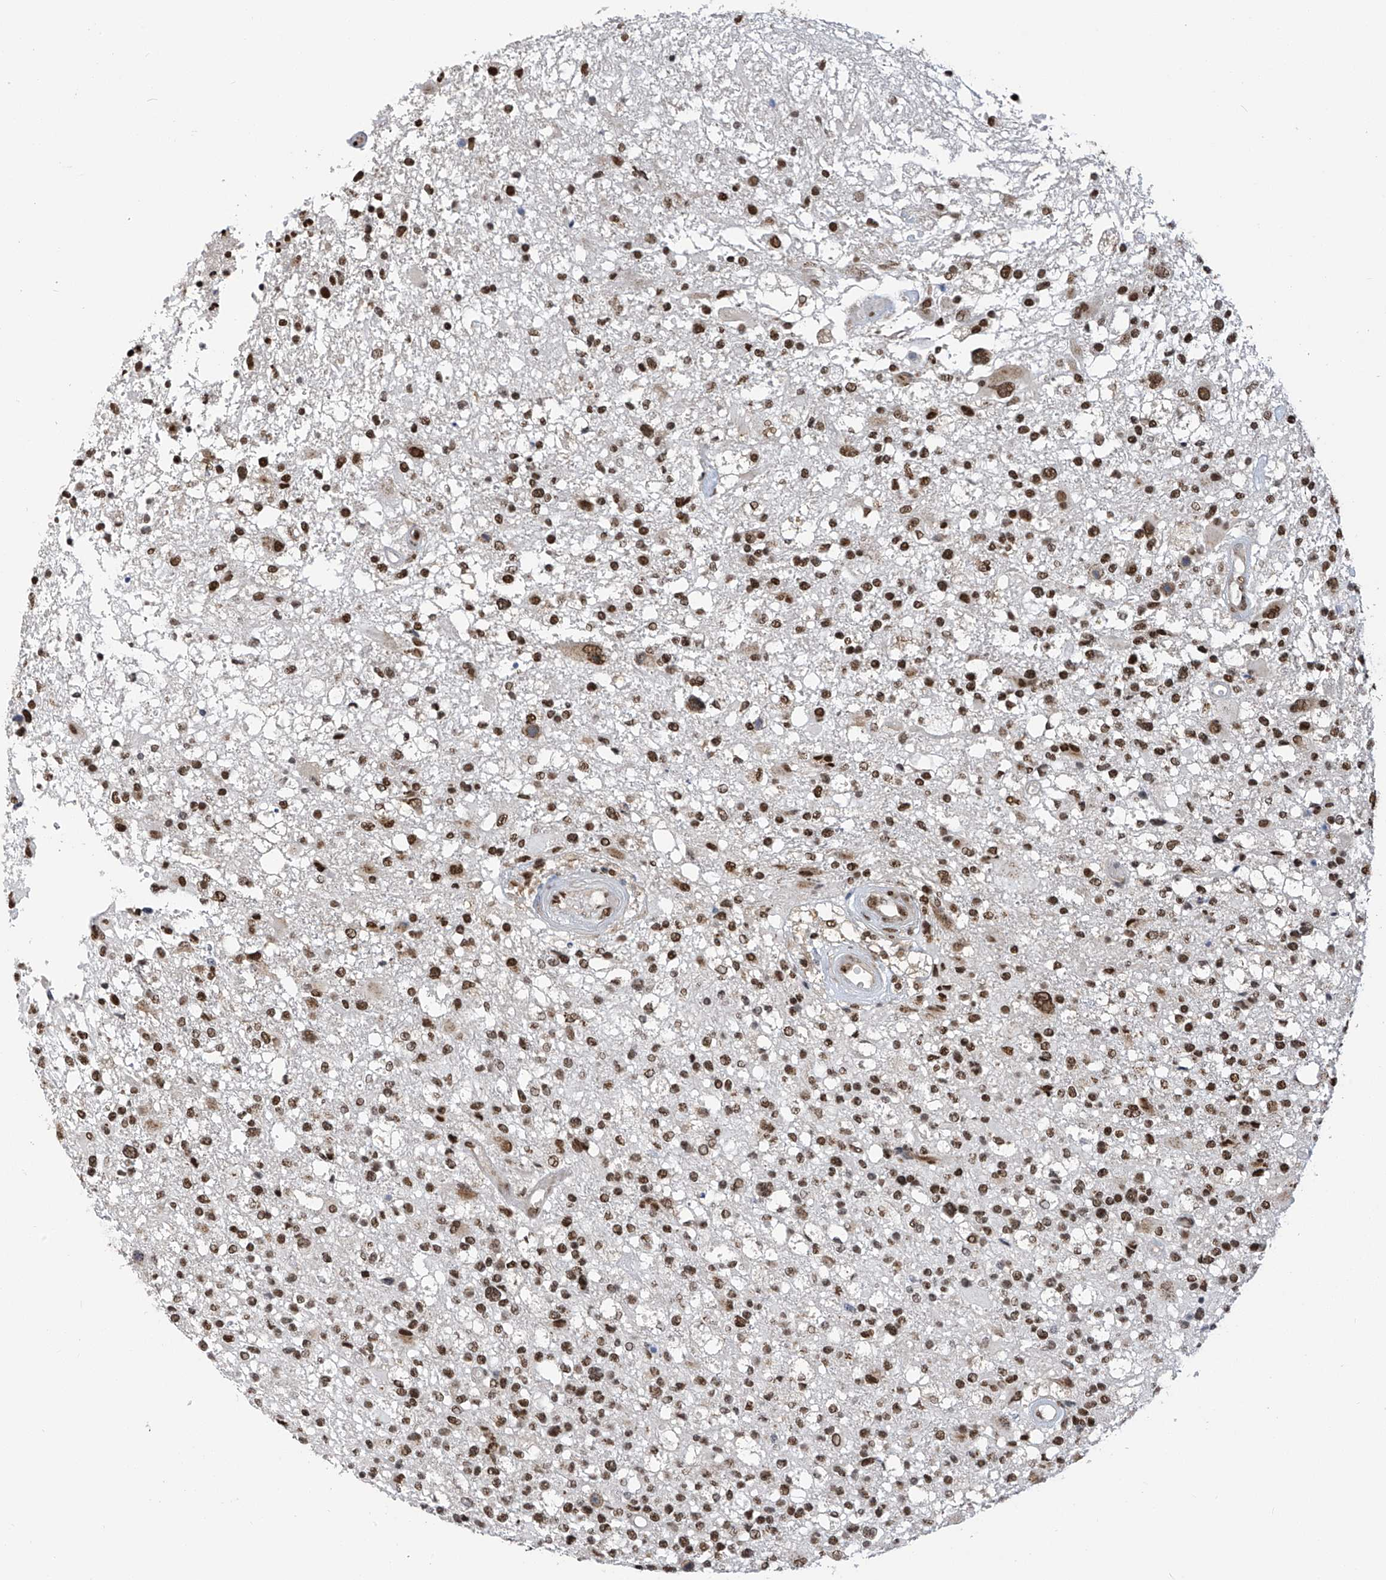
{"staining": {"intensity": "strong", "quantity": ">75%", "location": "nuclear"}, "tissue": "glioma", "cell_type": "Tumor cells", "image_type": "cancer", "snomed": [{"axis": "morphology", "description": "Glioma, malignant, High grade"}, {"axis": "morphology", "description": "Glioblastoma, NOS"}, {"axis": "topography", "description": "Brain"}], "caption": "High-grade glioma (malignant) tissue demonstrates strong nuclear staining in about >75% of tumor cells, visualized by immunohistochemistry. Nuclei are stained in blue.", "gene": "APLF", "patient": {"sex": "male", "age": 60}}